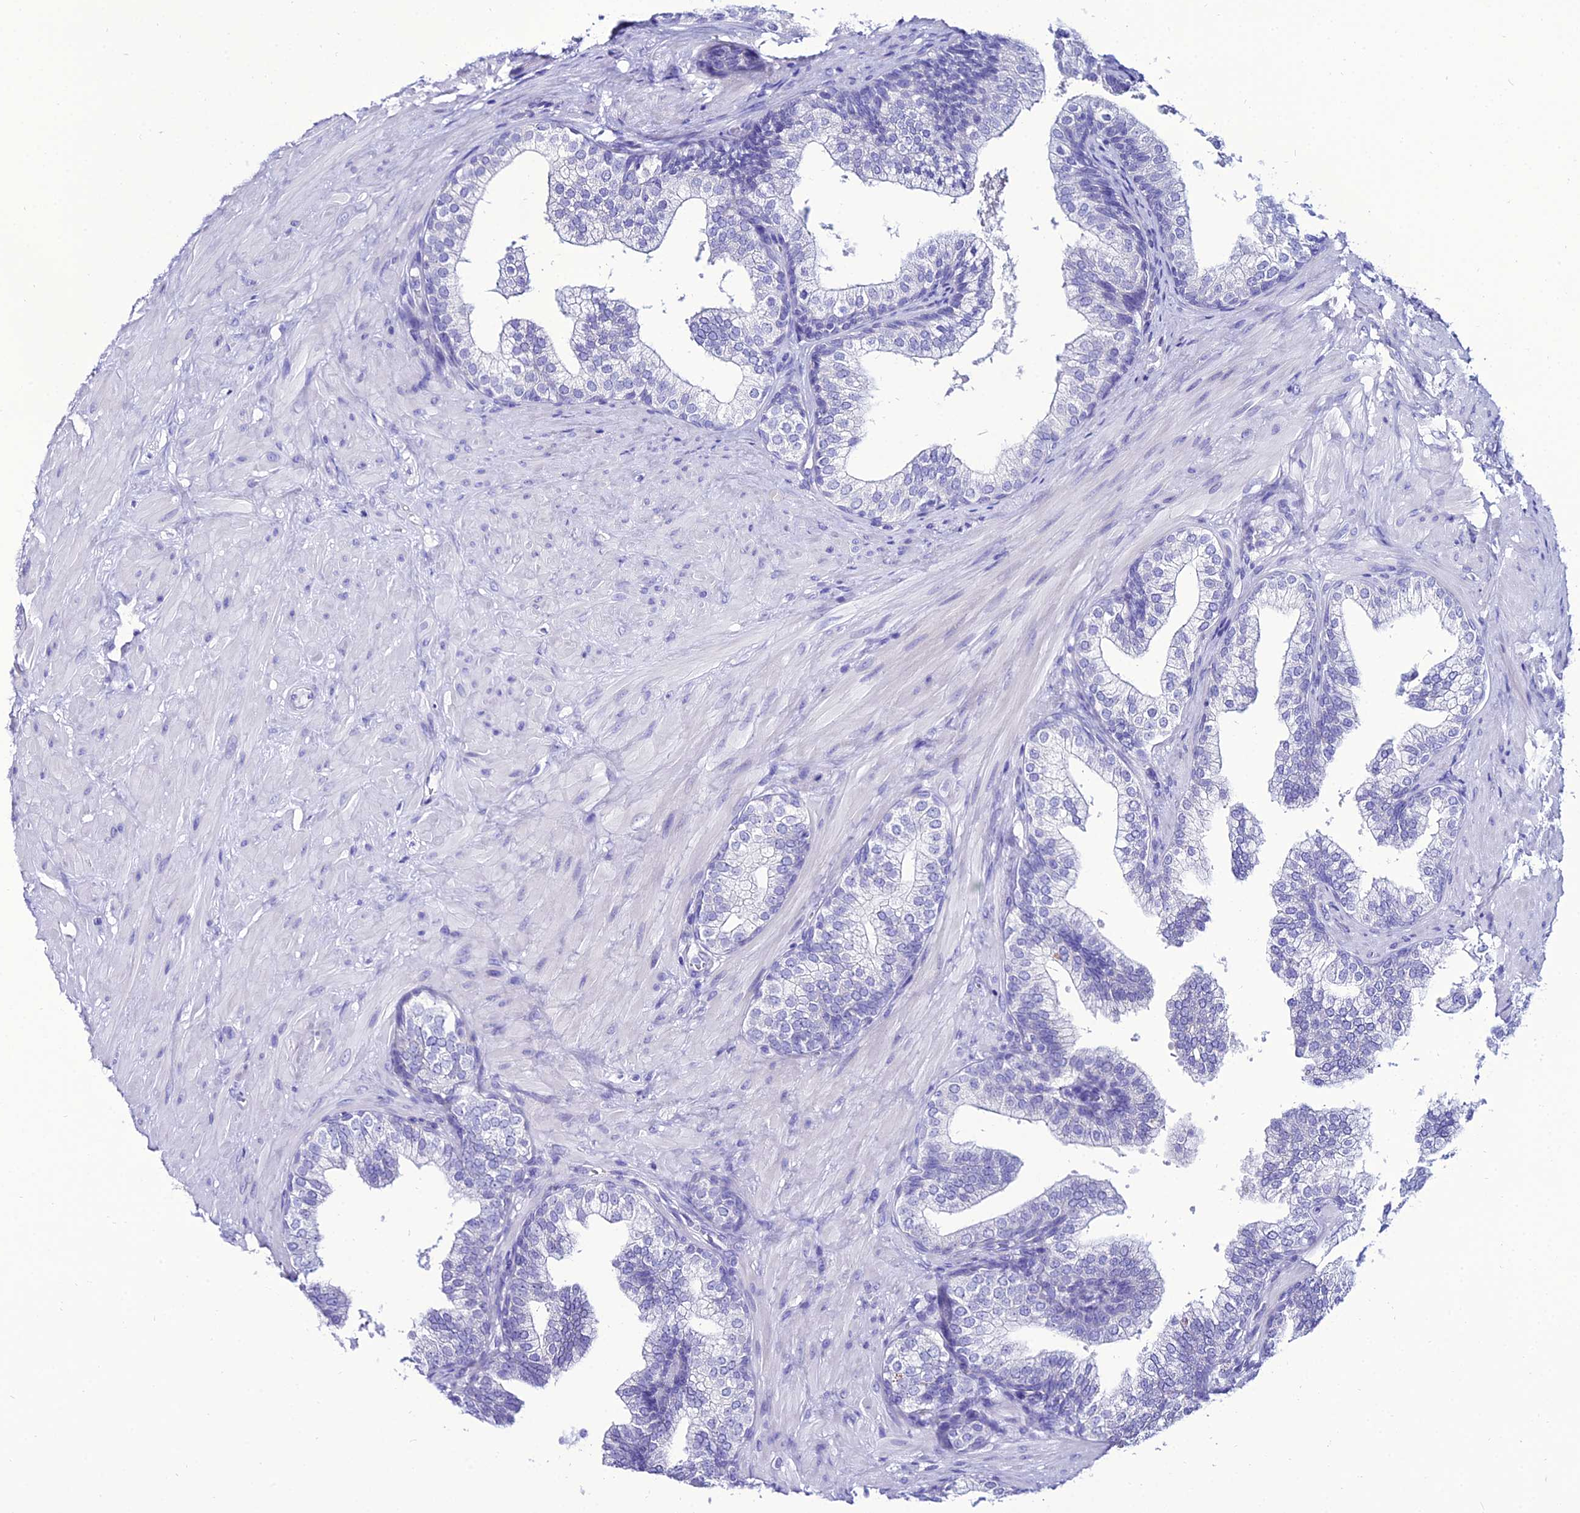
{"staining": {"intensity": "negative", "quantity": "none", "location": "none"}, "tissue": "prostate", "cell_type": "Glandular cells", "image_type": "normal", "snomed": [{"axis": "morphology", "description": "Normal tissue, NOS"}, {"axis": "topography", "description": "Prostate"}], "caption": "IHC of normal prostate displays no expression in glandular cells. (Stains: DAB (3,3'-diaminobenzidine) IHC with hematoxylin counter stain, Microscopy: brightfield microscopy at high magnification).", "gene": "OR4D5", "patient": {"sex": "male", "age": 60}}